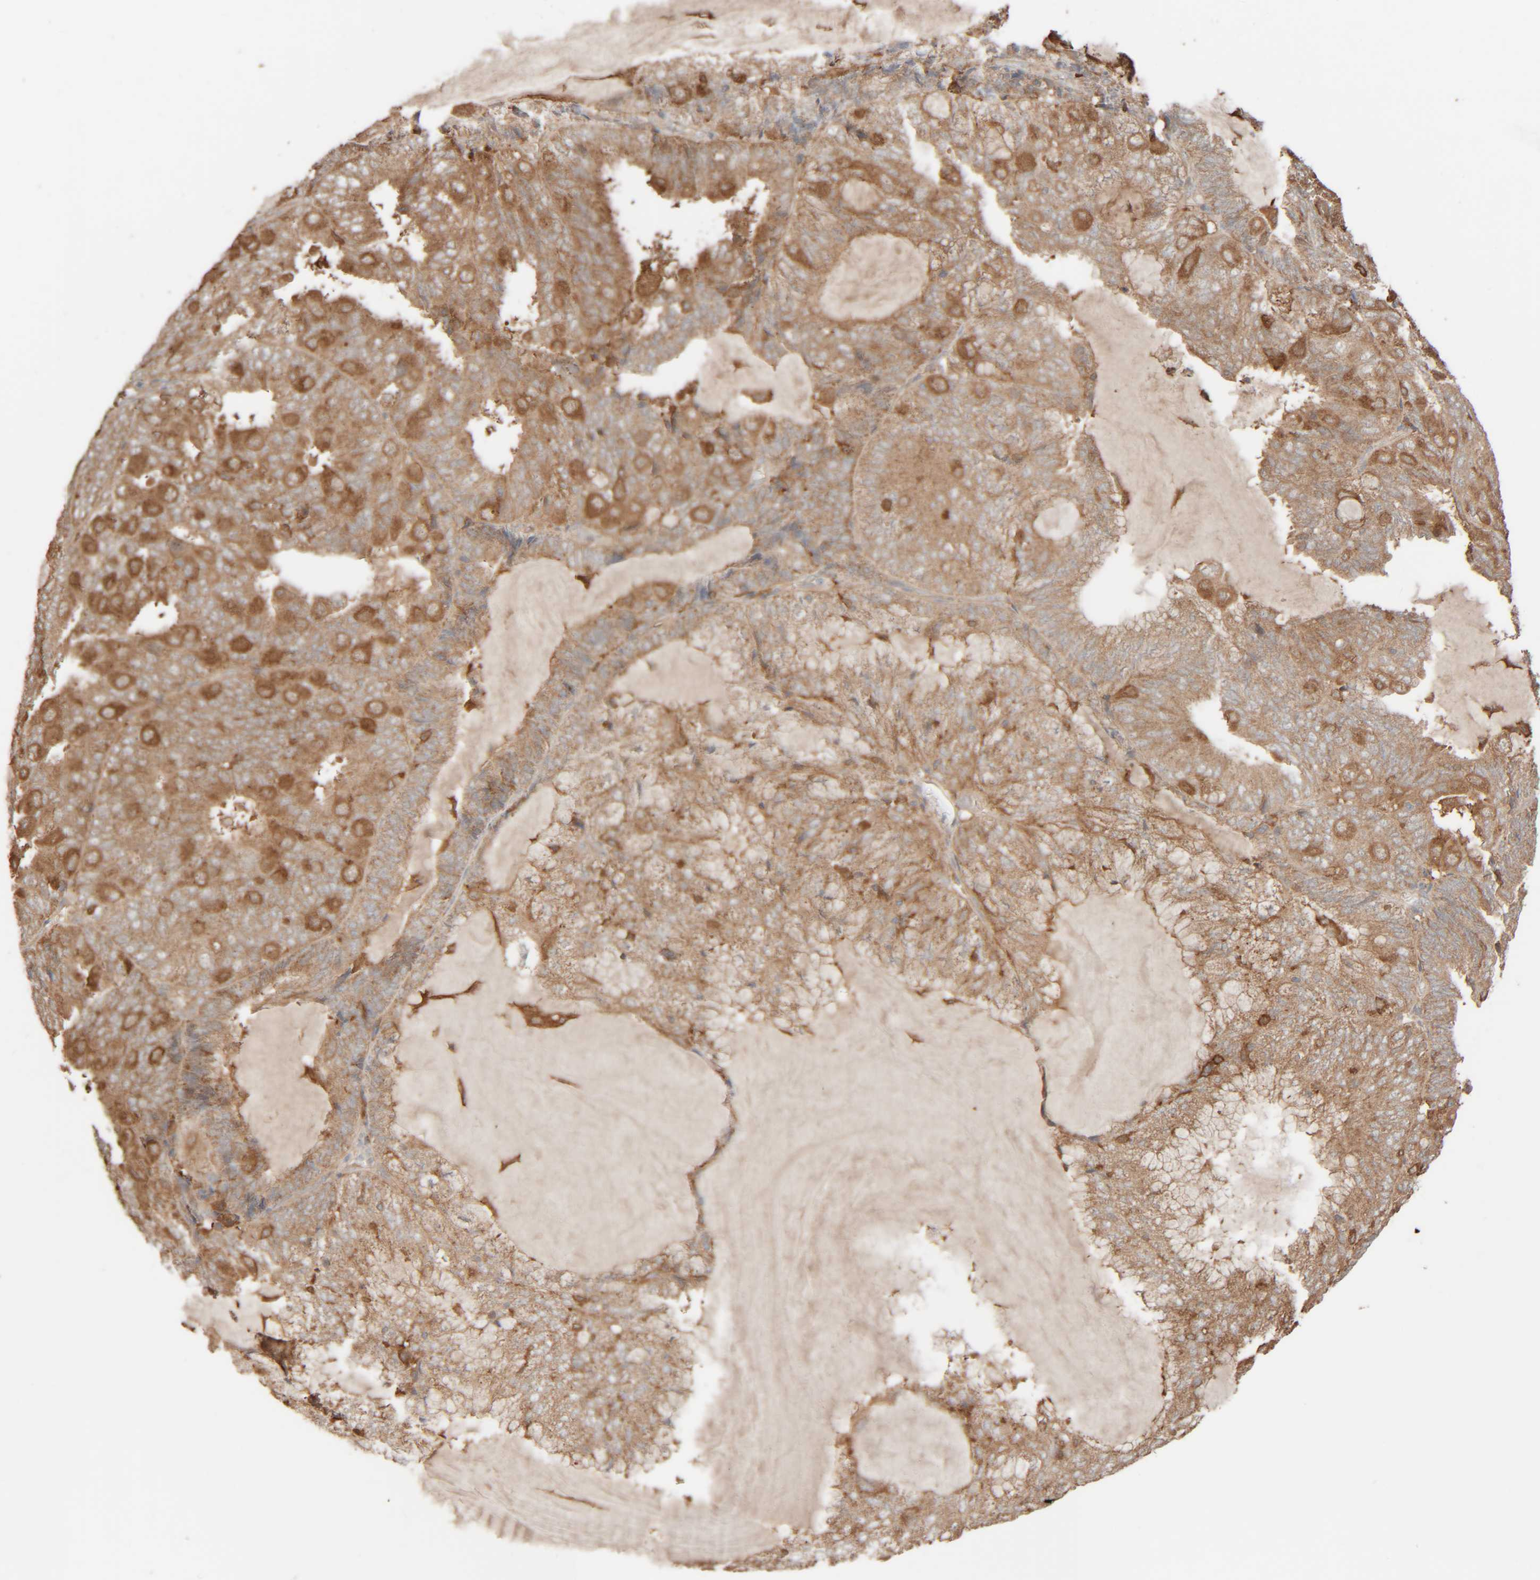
{"staining": {"intensity": "moderate", "quantity": ">75%", "location": "cytoplasmic/membranous"}, "tissue": "endometrial cancer", "cell_type": "Tumor cells", "image_type": "cancer", "snomed": [{"axis": "morphology", "description": "Adenocarcinoma, NOS"}, {"axis": "topography", "description": "Endometrium"}], "caption": "DAB immunohistochemical staining of human endometrial cancer (adenocarcinoma) demonstrates moderate cytoplasmic/membranous protein staining in about >75% of tumor cells. Nuclei are stained in blue.", "gene": "TMEM192", "patient": {"sex": "female", "age": 81}}